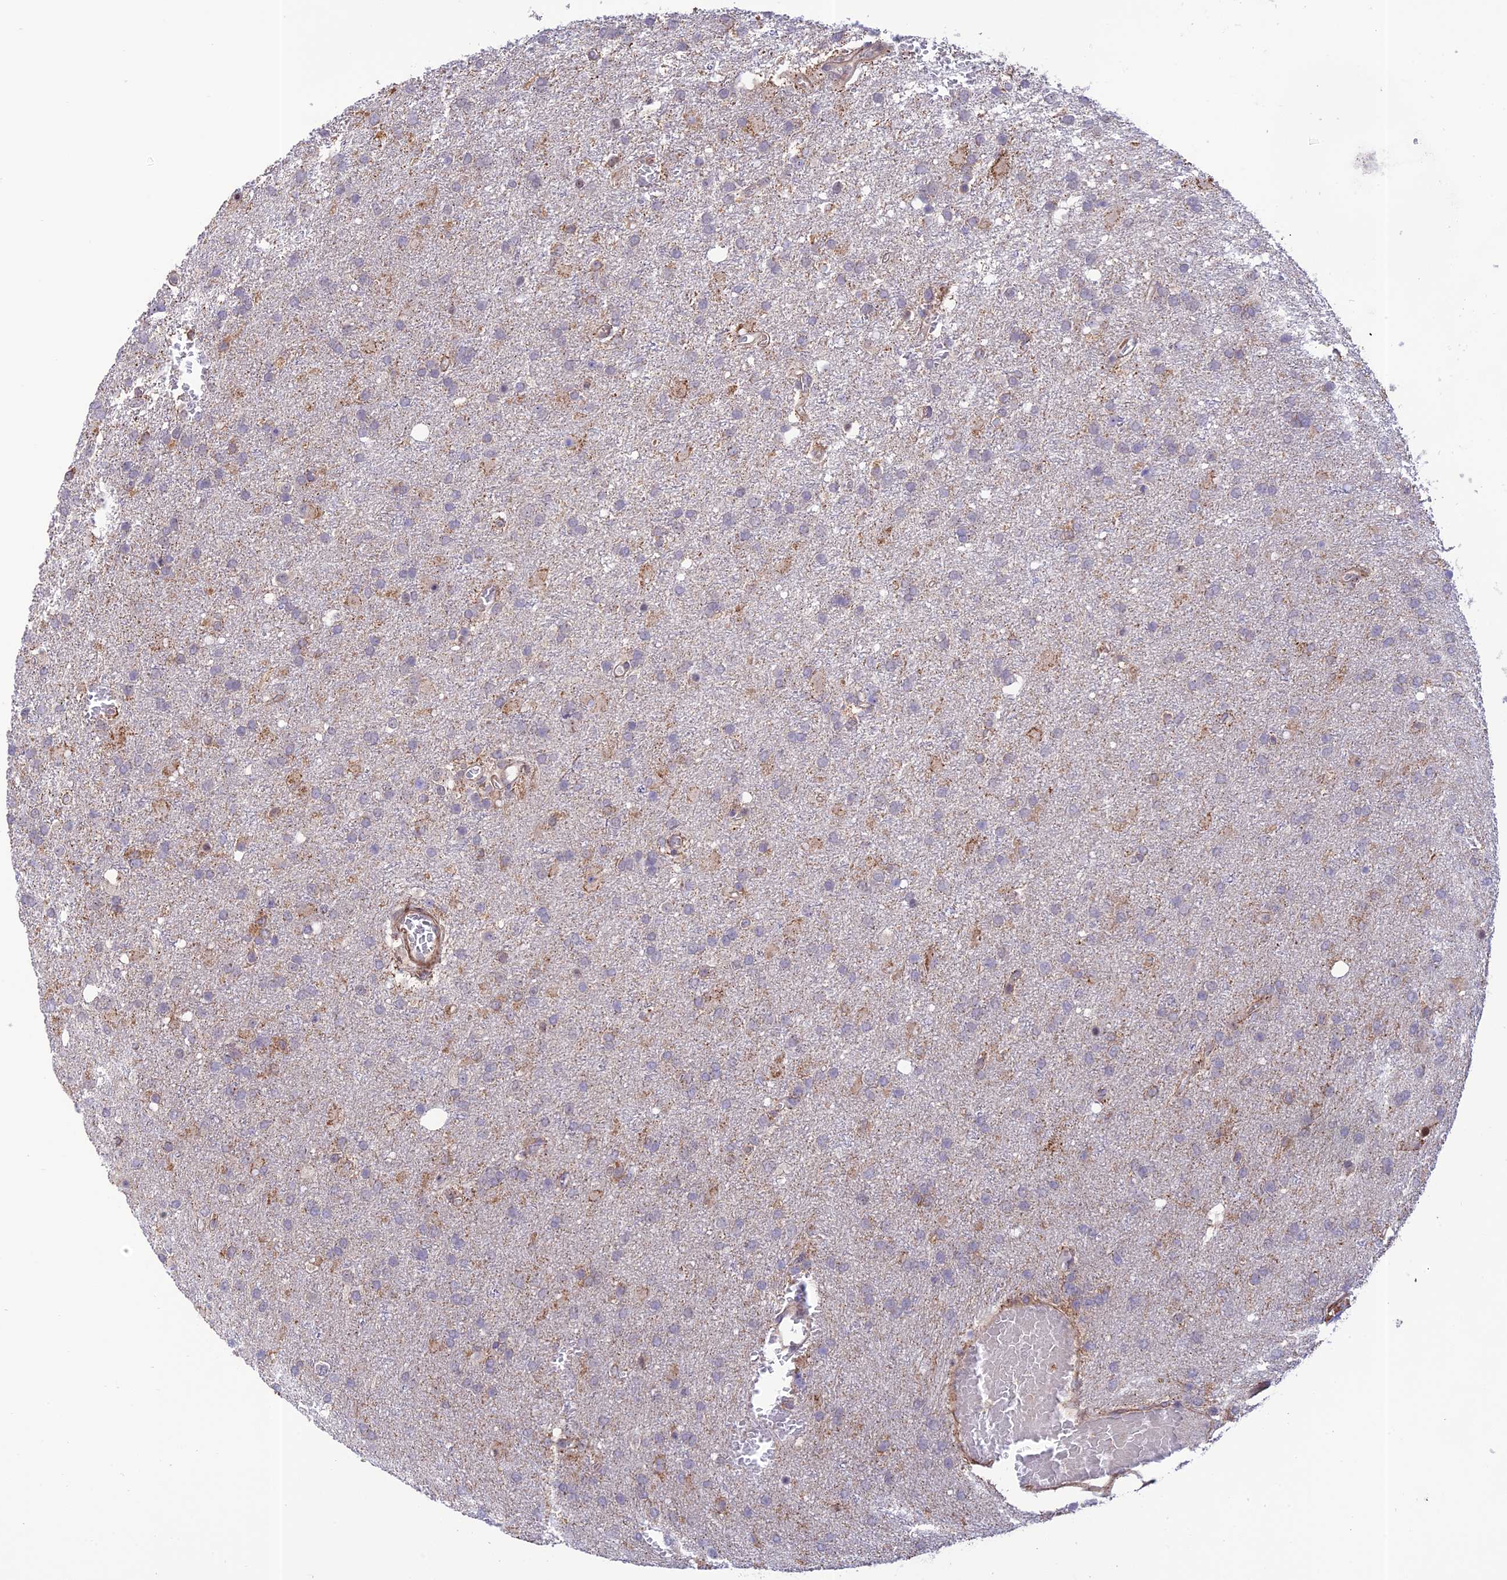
{"staining": {"intensity": "negative", "quantity": "none", "location": "none"}, "tissue": "glioma", "cell_type": "Tumor cells", "image_type": "cancer", "snomed": [{"axis": "morphology", "description": "Glioma, malignant, High grade"}, {"axis": "topography", "description": "Brain"}], "caption": "High power microscopy image of an immunohistochemistry (IHC) image of high-grade glioma (malignant), revealing no significant positivity in tumor cells. (Brightfield microscopy of DAB (3,3'-diaminobenzidine) immunohistochemistry (IHC) at high magnification).", "gene": "ZNF584", "patient": {"sex": "female", "age": 74}}